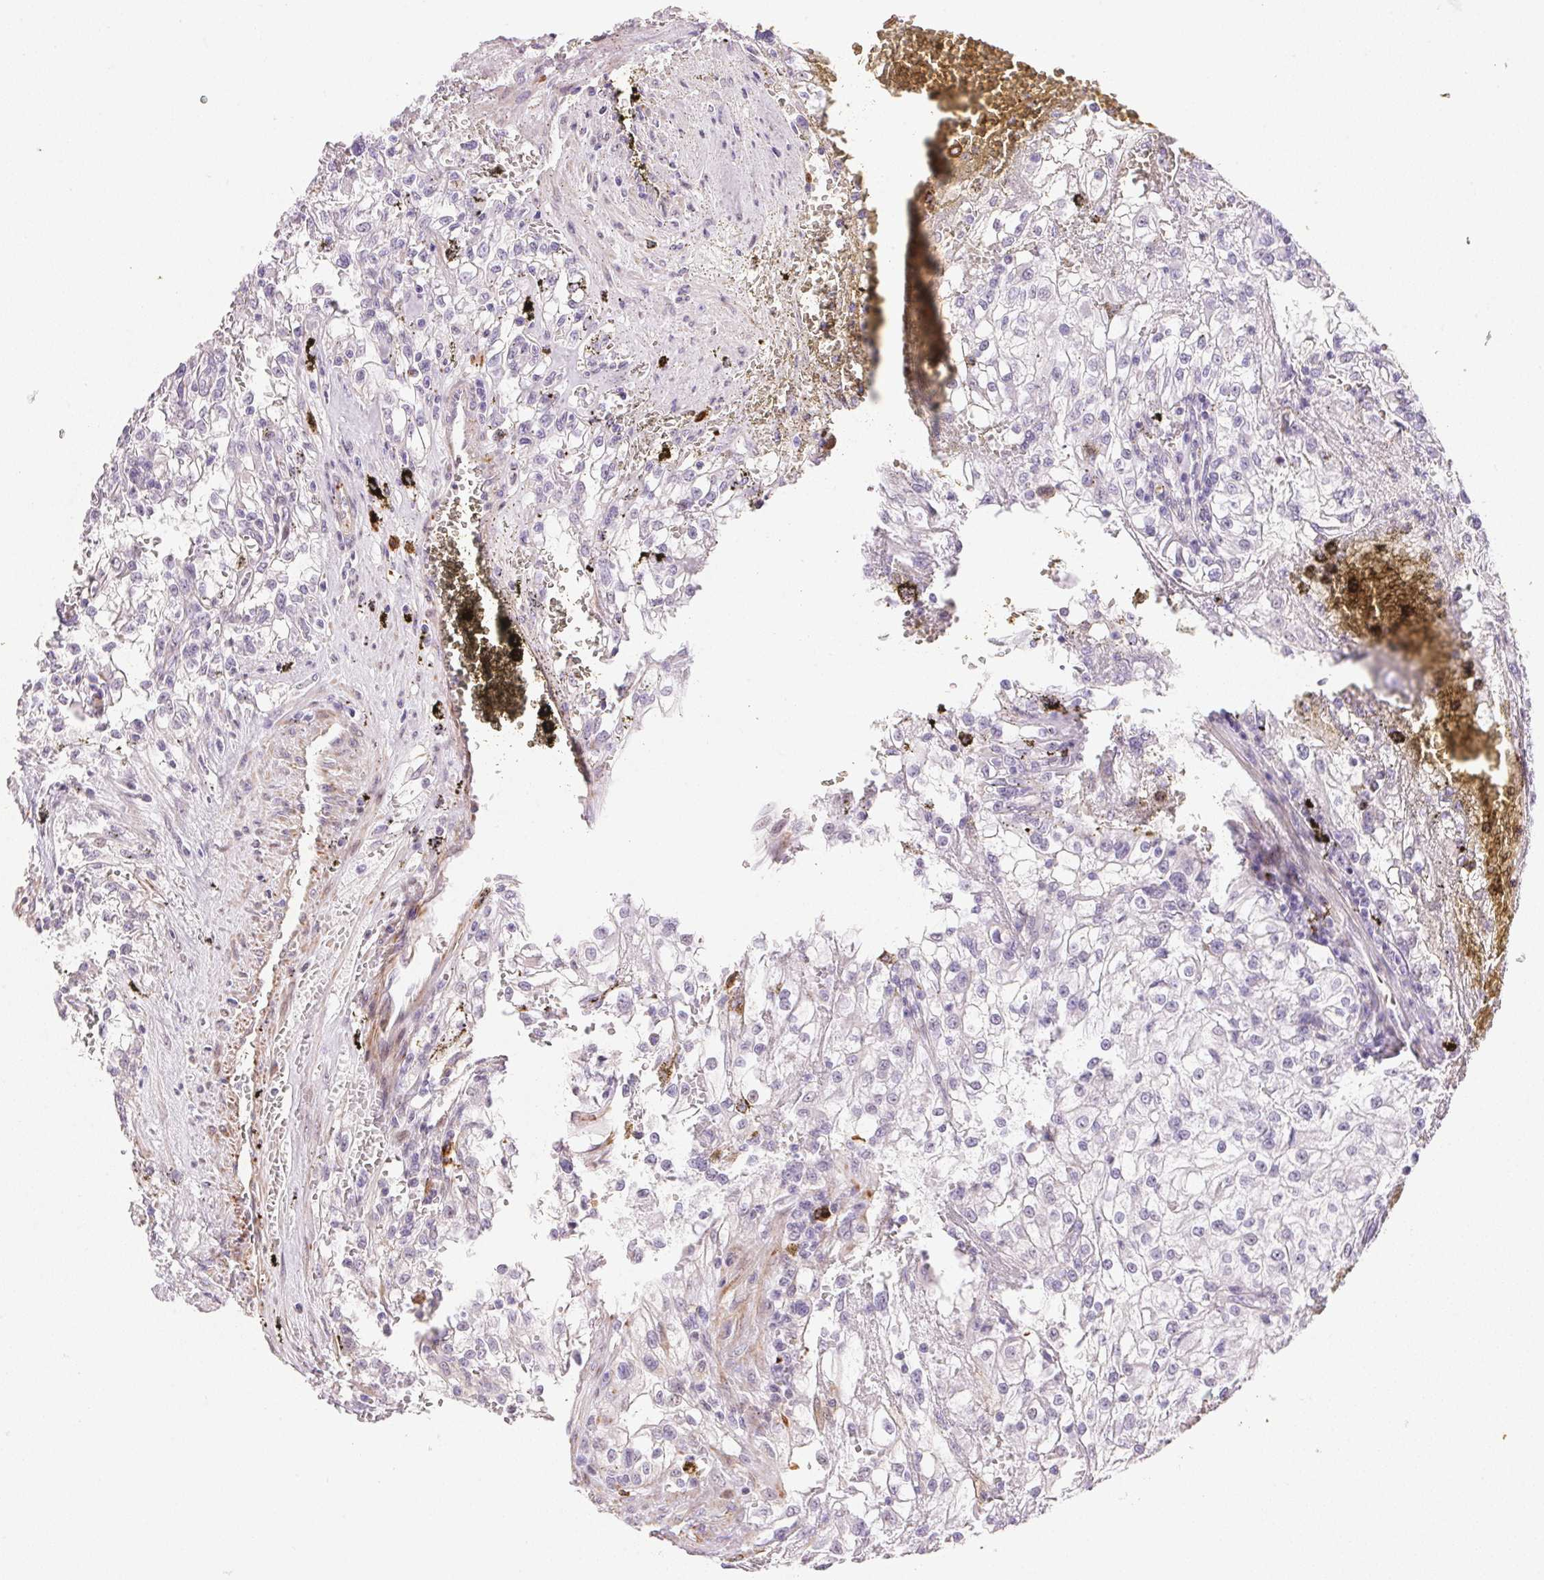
{"staining": {"intensity": "negative", "quantity": "none", "location": "none"}, "tissue": "renal cancer", "cell_type": "Tumor cells", "image_type": "cancer", "snomed": [{"axis": "morphology", "description": "Adenocarcinoma, NOS"}, {"axis": "topography", "description": "Kidney"}], "caption": "DAB (3,3'-diaminobenzidine) immunohistochemical staining of renal cancer (adenocarcinoma) demonstrates no significant expression in tumor cells. The staining is performed using DAB (3,3'-diaminobenzidine) brown chromogen with nuclei counter-stained in using hematoxylin.", "gene": "GYG2", "patient": {"sex": "female", "age": 74}}